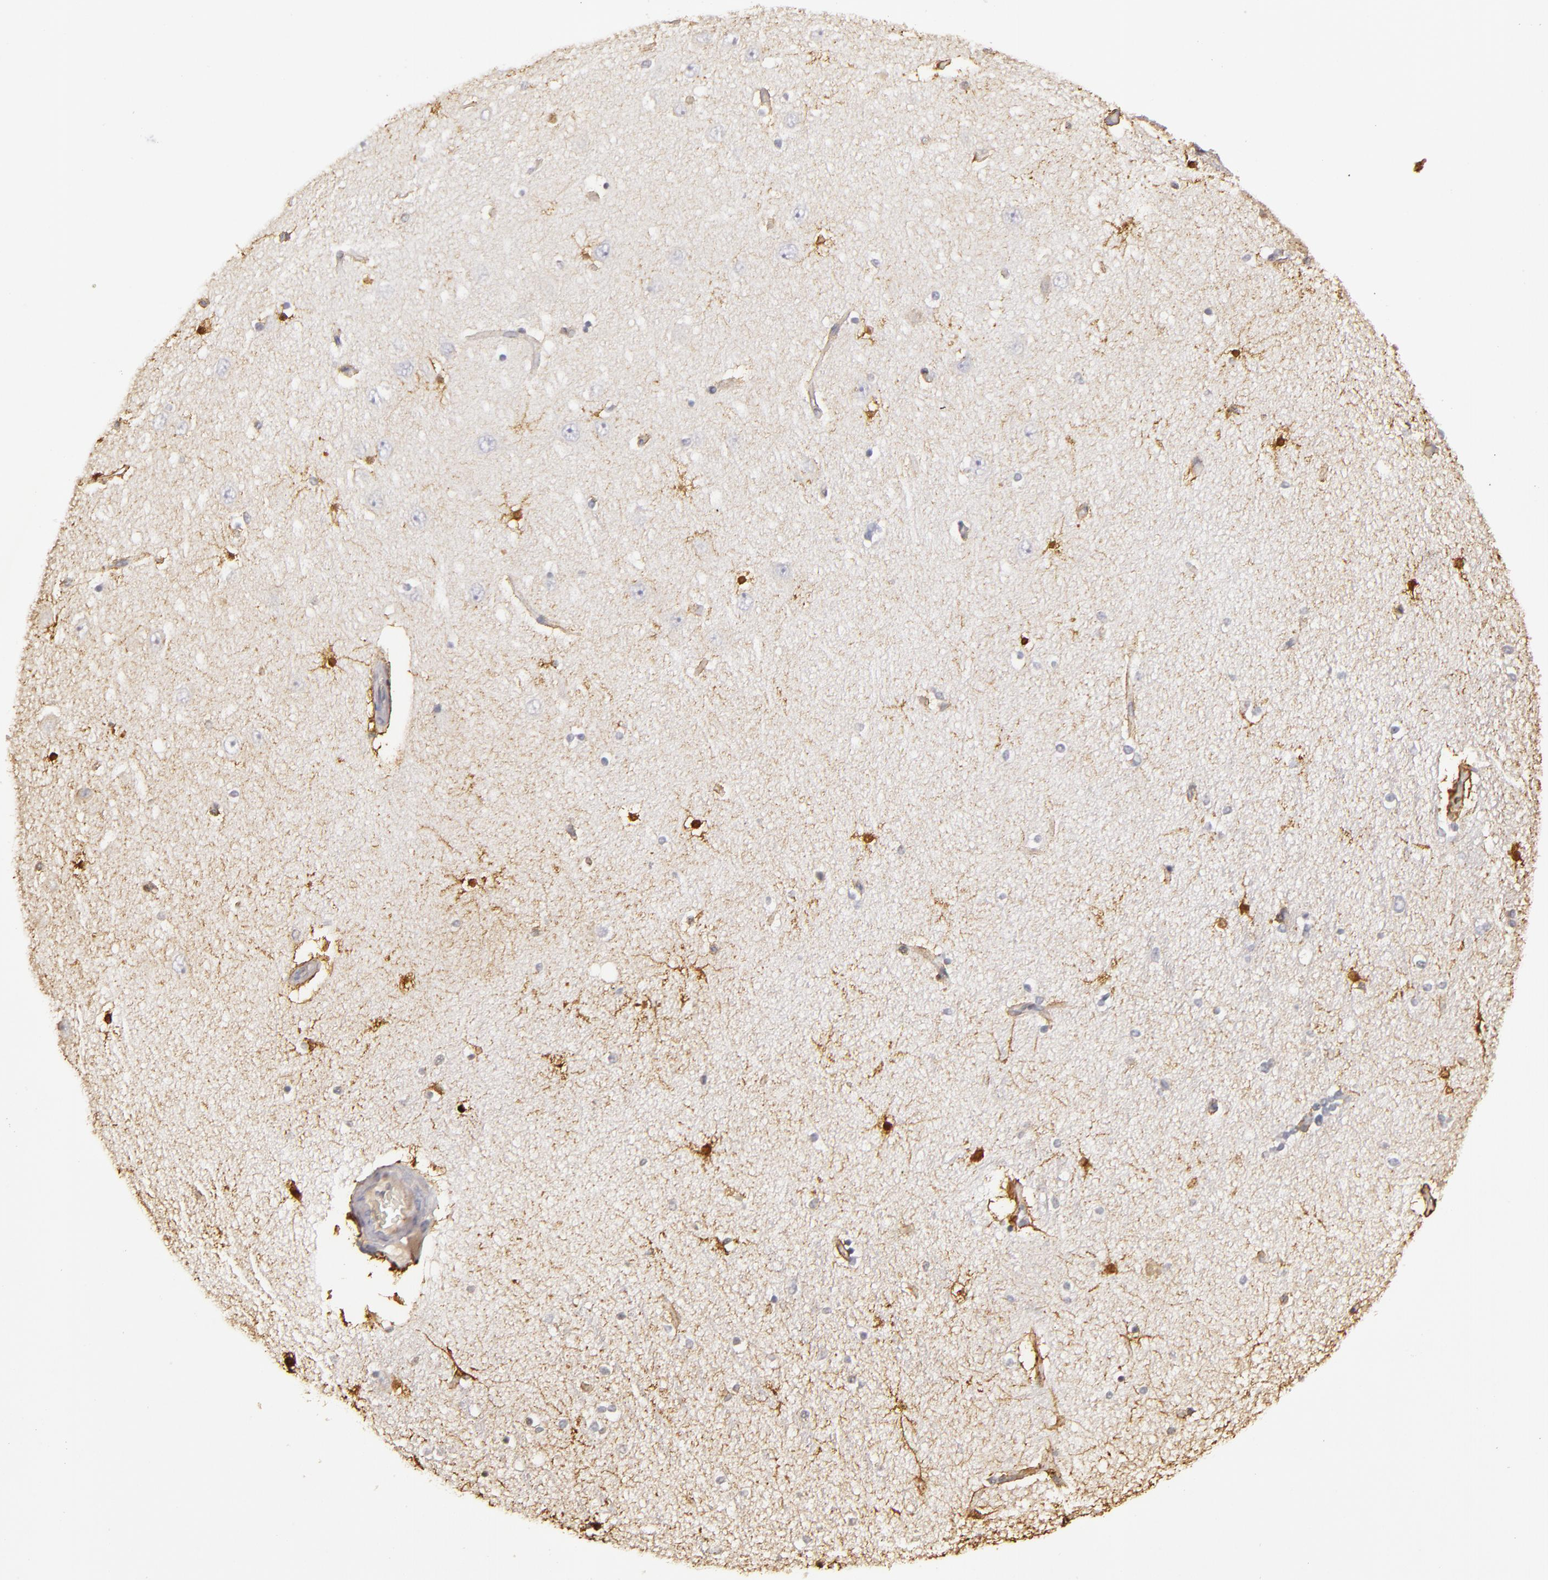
{"staining": {"intensity": "negative", "quantity": "none", "location": "none"}, "tissue": "hippocampus", "cell_type": "Glial cells", "image_type": "normal", "snomed": [{"axis": "morphology", "description": "Normal tissue, NOS"}, {"axis": "topography", "description": "Hippocampus"}], "caption": "Immunohistochemistry photomicrograph of benign human hippocampus stained for a protein (brown), which reveals no staining in glial cells.", "gene": "SLC9A3R1", "patient": {"sex": "female", "age": 54}}